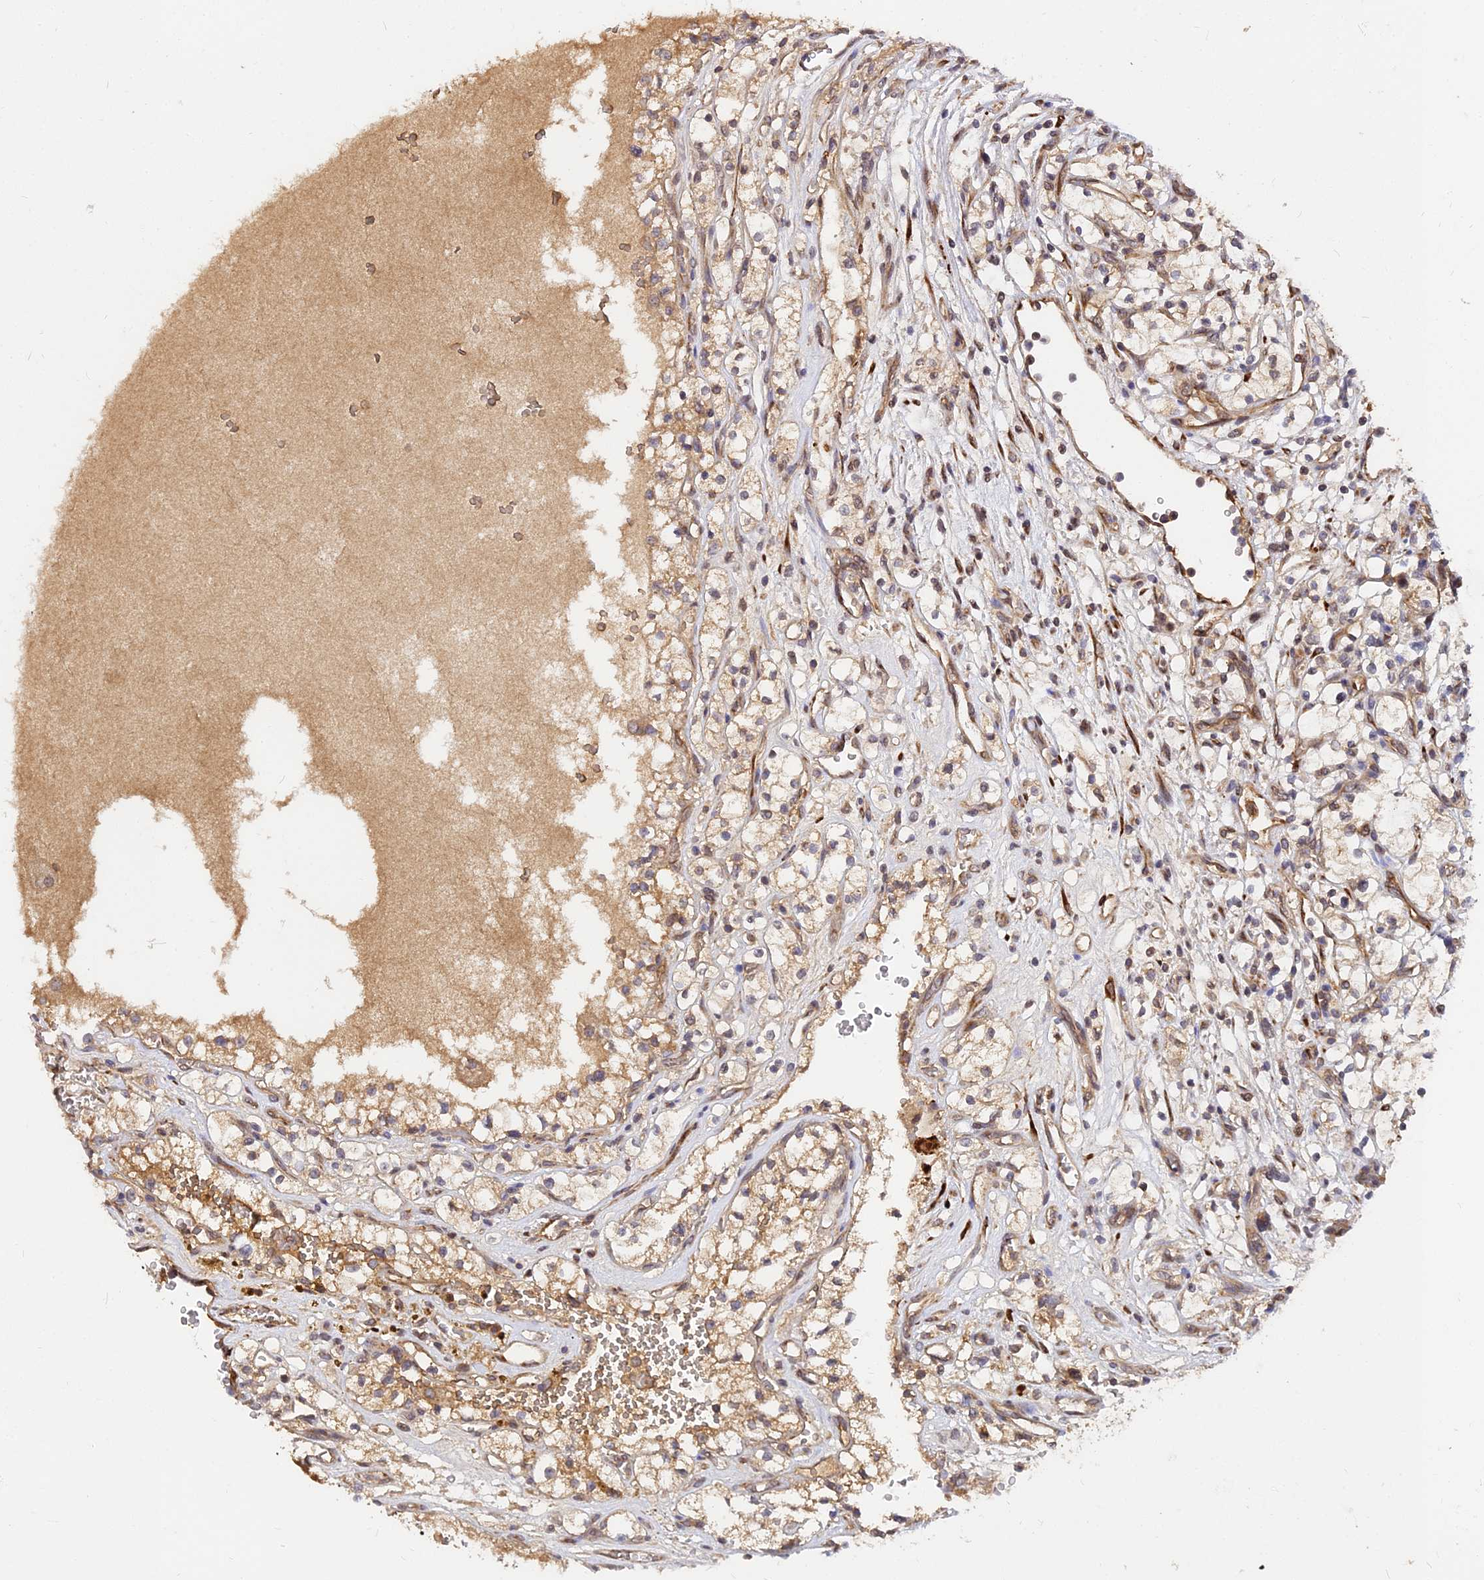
{"staining": {"intensity": "moderate", "quantity": ">75%", "location": "cytoplasmic/membranous"}, "tissue": "renal cancer", "cell_type": "Tumor cells", "image_type": "cancer", "snomed": [{"axis": "morphology", "description": "Adenocarcinoma, NOS"}, {"axis": "topography", "description": "Kidney"}], "caption": "Moderate cytoplasmic/membranous staining is present in approximately >75% of tumor cells in renal cancer.", "gene": "PDE4D", "patient": {"sex": "female", "age": 69}}